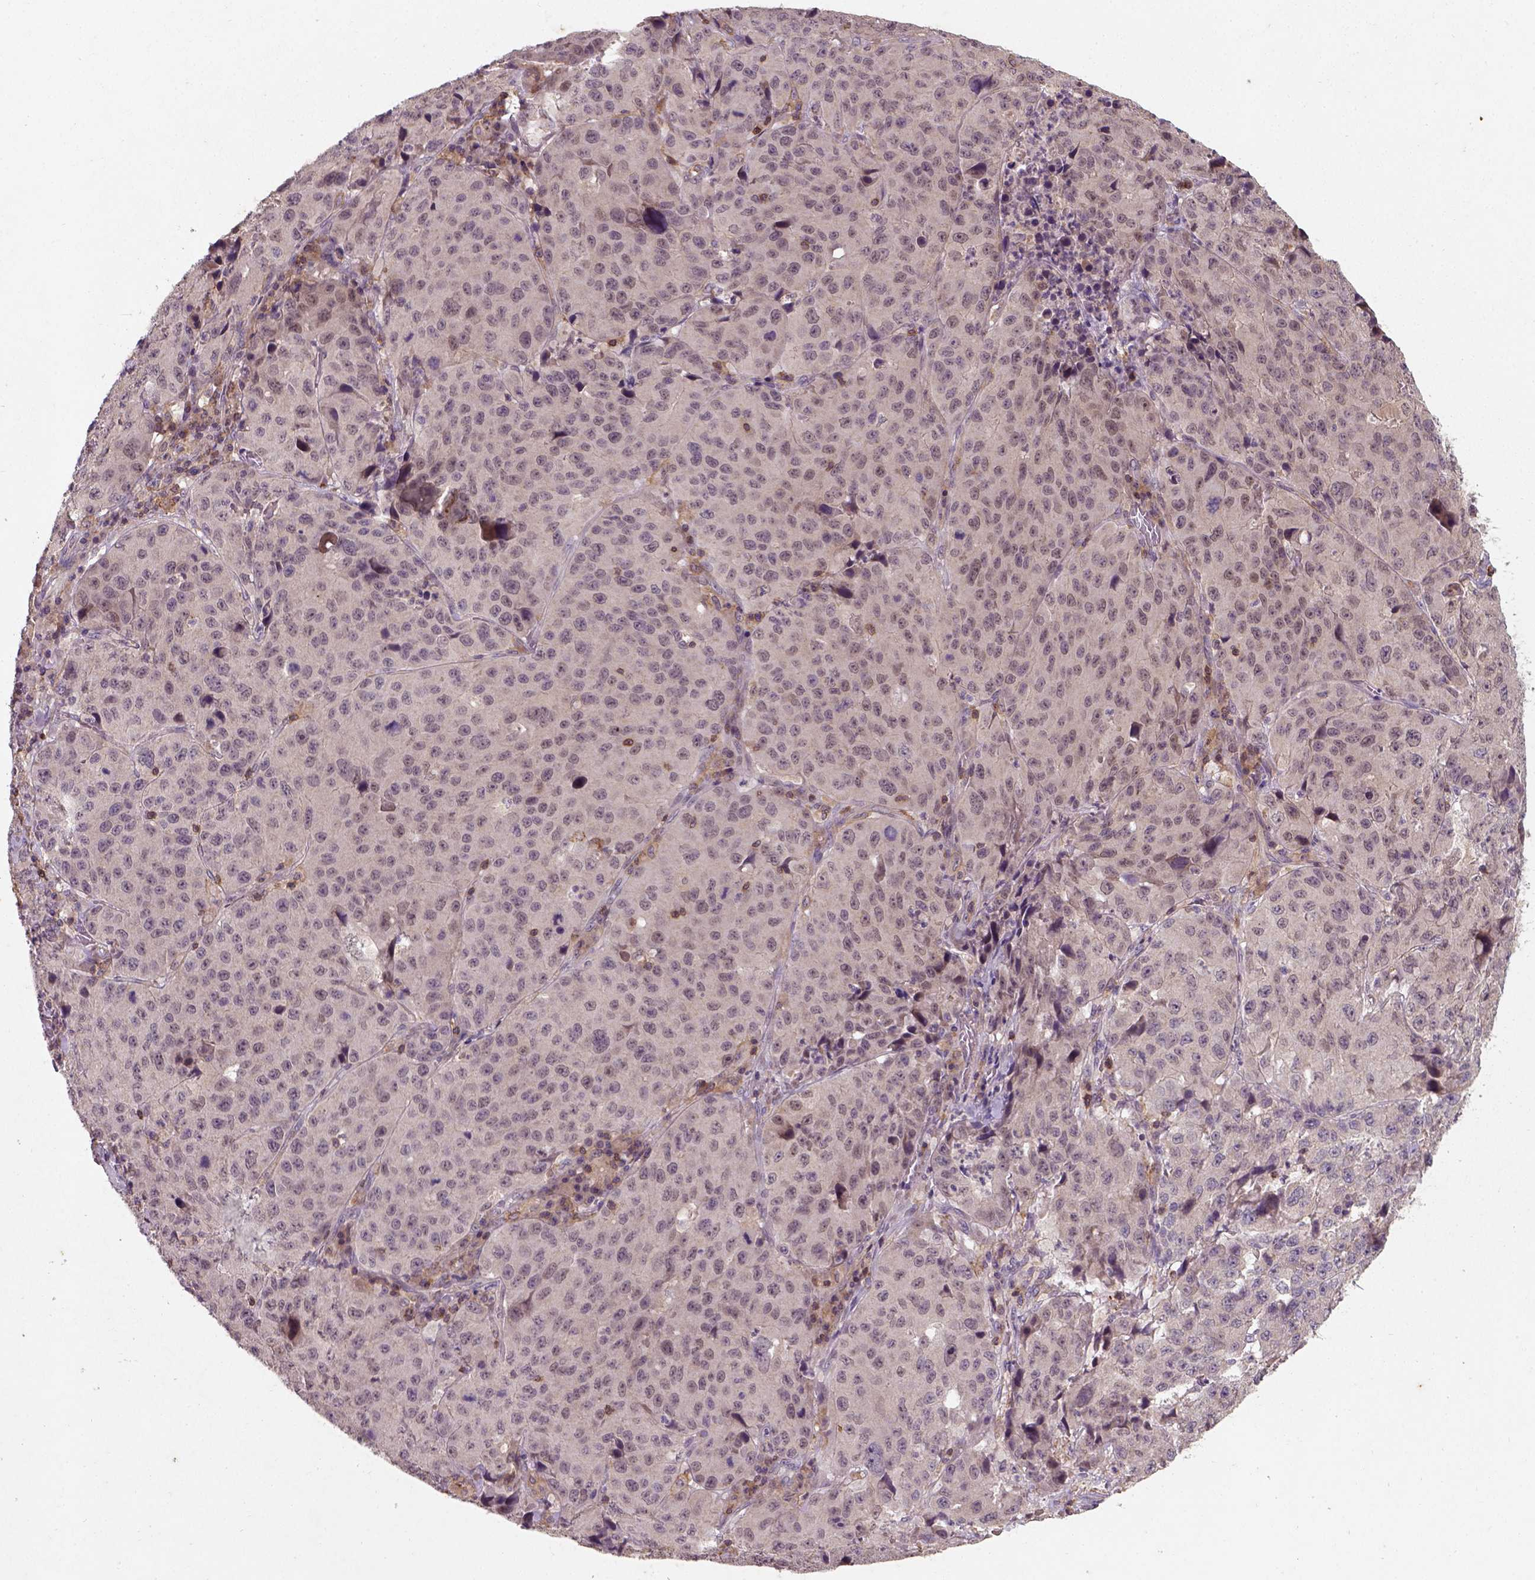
{"staining": {"intensity": "negative", "quantity": "none", "location": "none"}, "tissue": "stomach cancer", "cell_type": "Tumor cells", "image_type": "cancer", "snomed": [{"axis": "morphology", "description": "Adenocarcinoma, NOS"}, {"axis": "topography", "description": "Stomach"}], "caption": "DAB (3,3'-diaminobenzidine) immunohistochemical staining of stomach cancer (adenocarcinoma) exhibits no significant staining in tumor cells.", "gene": "CAMKK1", "patient": {"sex": "male", "age": 71}}